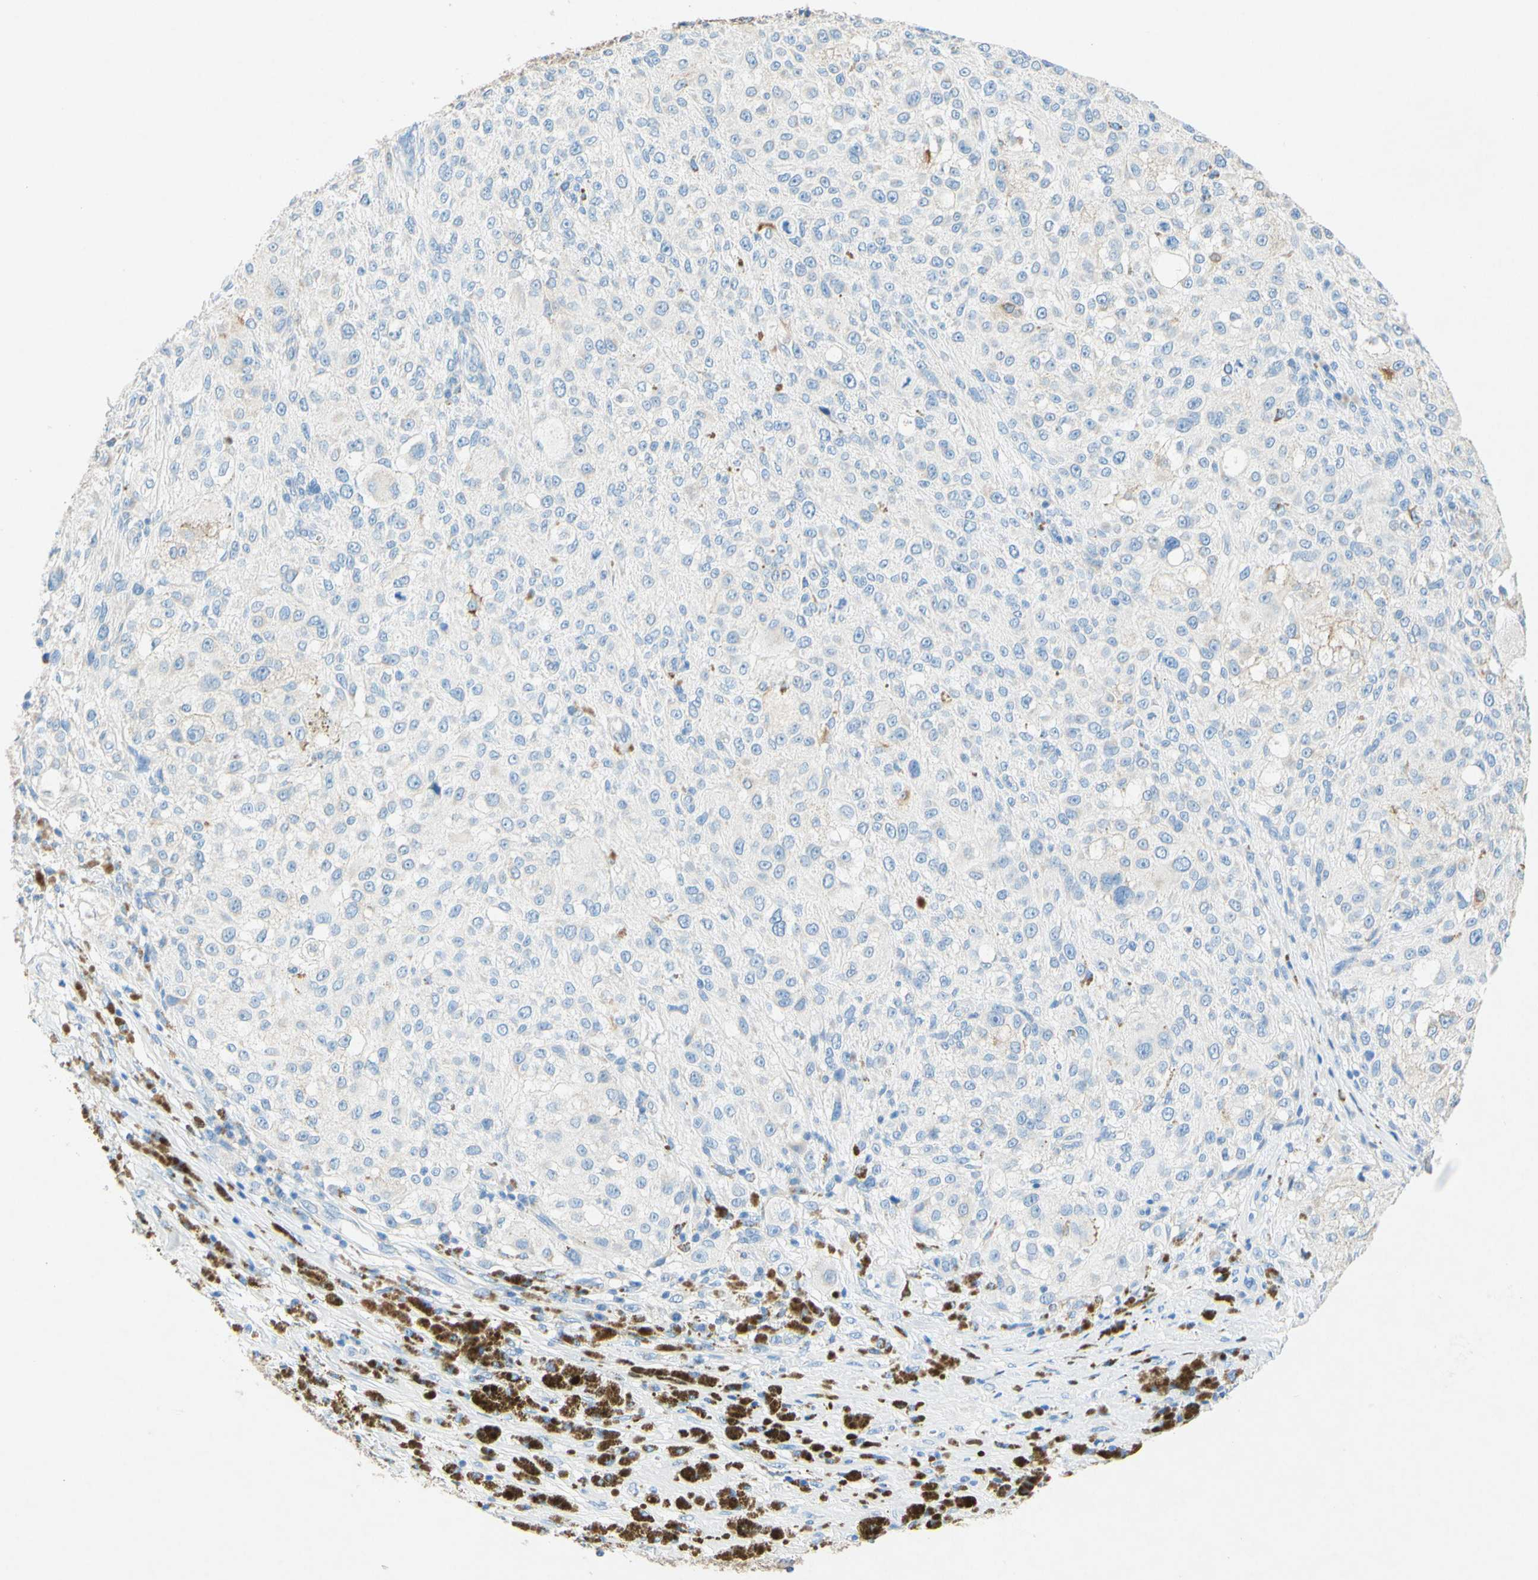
{"staining": {"intensity": "negative", "quantity": "none", "location": "none"}, "tissue": "melanoma", "cell_type": "Tumor cells", "image_type": "cancer", "snomed": [{"axis": "morphology", "description": "Necrosis, NOS"}, {"axis": "morphology", "description": "Malignant melanoma, NOS"}, {"axis": "topography", "description": "Skin"}], "caption": "IHC histopathology image of melanoma stained for a protein (brown), which exhibits no staining in tumor cells.", "gene": "SLC46A1", "patient": {"sex": "female", "age": 87}}